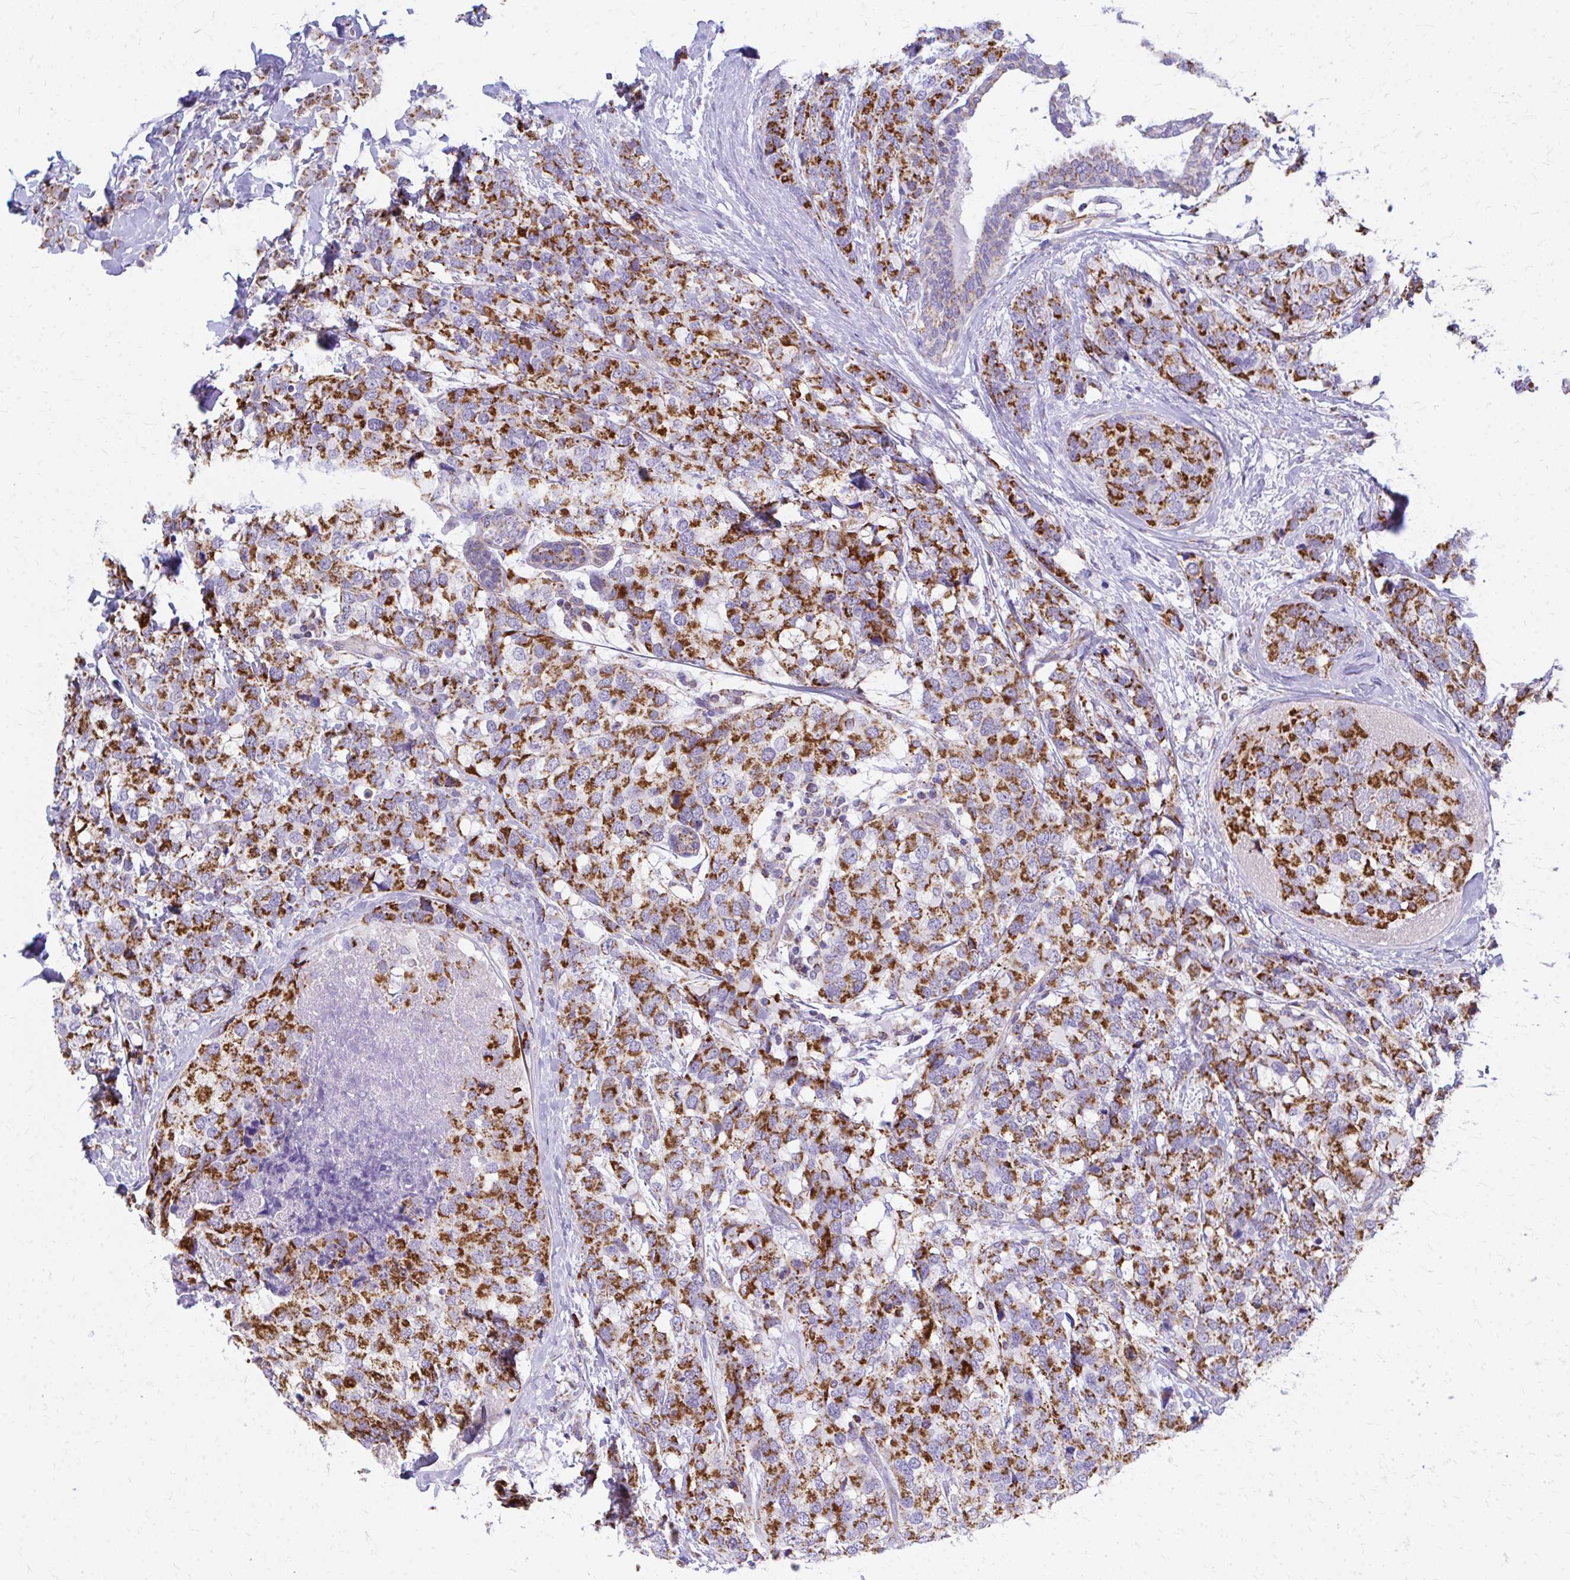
{"staining": {"intensity": "strong", "quantity": ">75%", "location": "cytoplasmic/membranous"}, "tissue": "breast cancer", "cell_type": "Tumor cells", "image_type": "cancer", "snomed": [{"axis": "morphology", "description": "Lobular carcinoma"}, {"axis": "topography", "description": "Breast"}], "caption": "A high-resolution image shows IHC staining of breast cancer (lobular carcinoma), which reveals strong cytoplasmic/membranous staining in about >75% of tumor cells.", "gene": "MRPL19", "patient": {"sex": "female", "age": 59}}